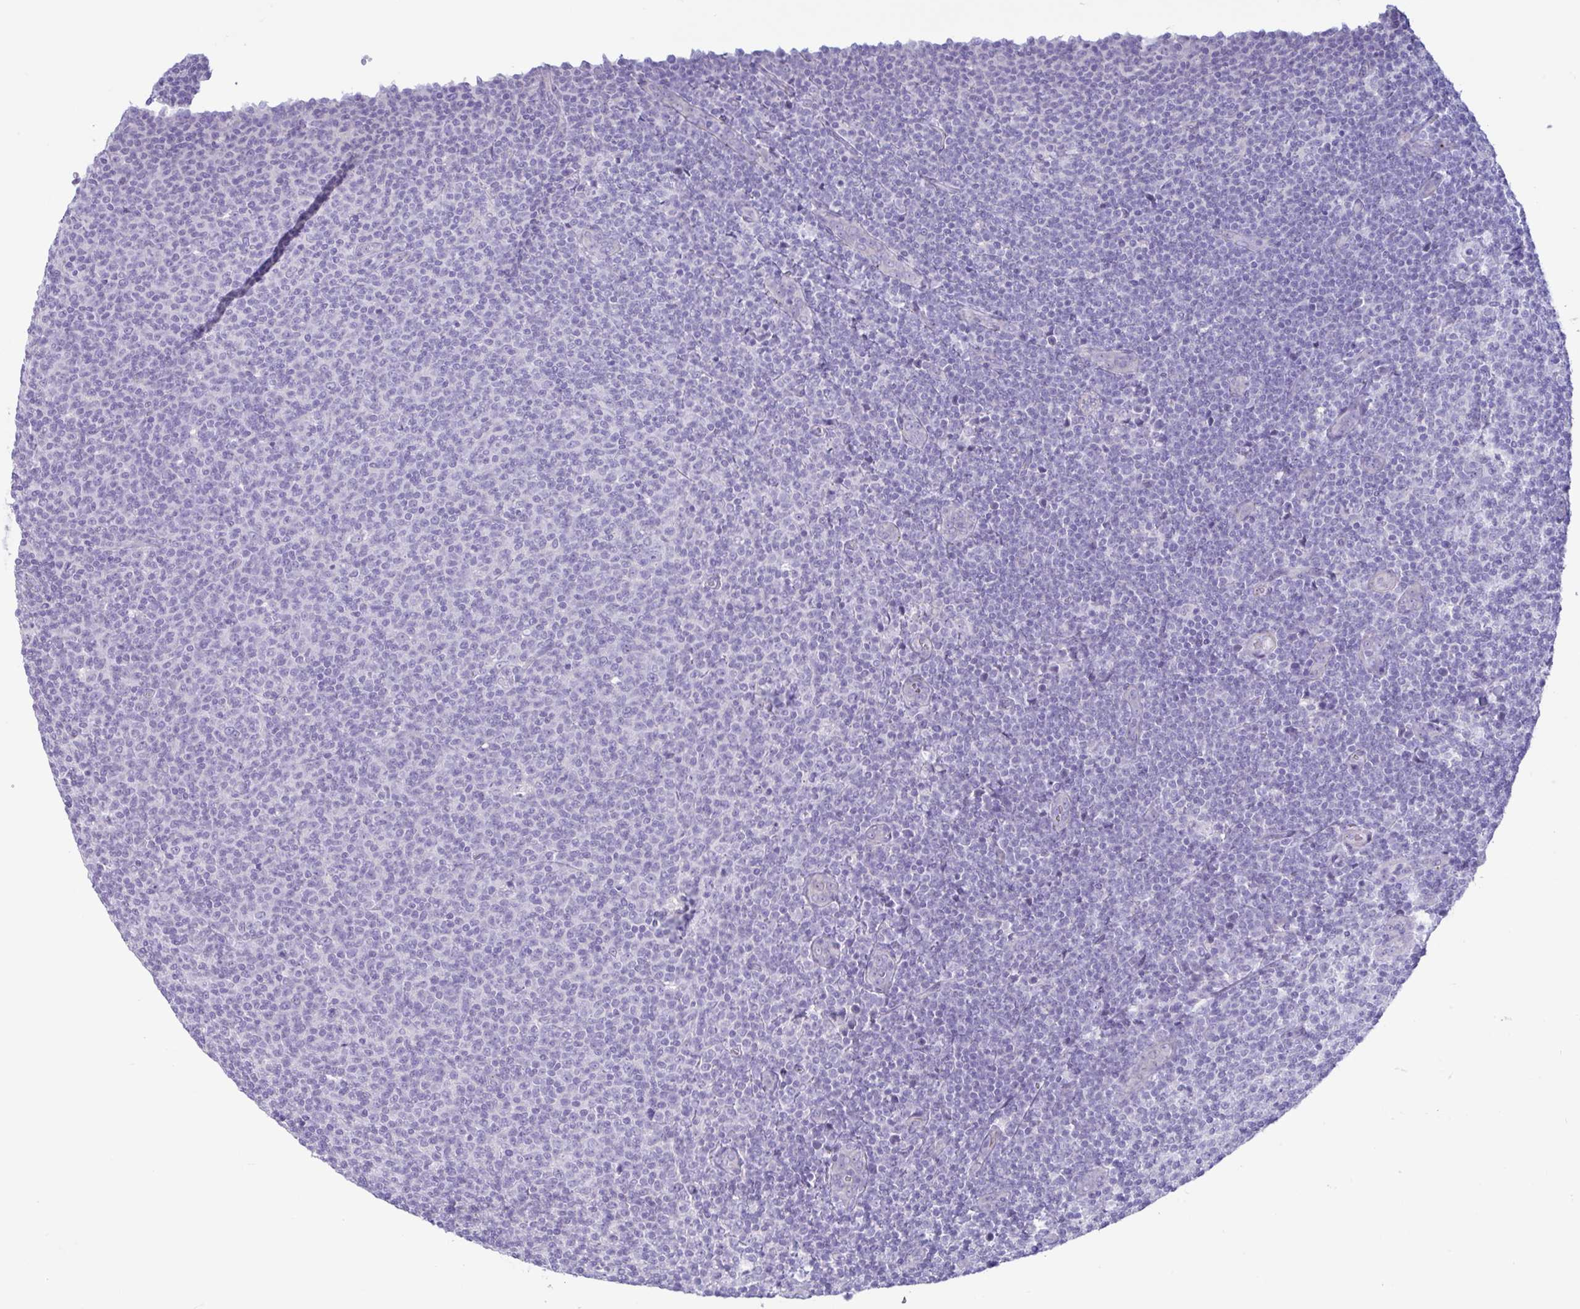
{"staining": {"intensity": "negative", "quantity": "none", "location": "none"}, "tissue": "lymphoma", "cell_type": "Tumor cells", "image_type": "cancer", "snomed": [{"axis": "morphology", "description": "Malignant lymphoma, non-Hodgkin's type, Low grade"}, {"axis": "topography", "description": "Lymph node"}], "caption": "Immunohistochemistry photomicrograph of neoplastic tissue: human low-grade malignant lymphoma, non-Hodgkin's type stained with DAB (3,3'-diaminobenzidine) exhibits no significant protein positivity in tumor cells.", "gene": "MED11", "patient": {"sex": "male", "age": 66}}